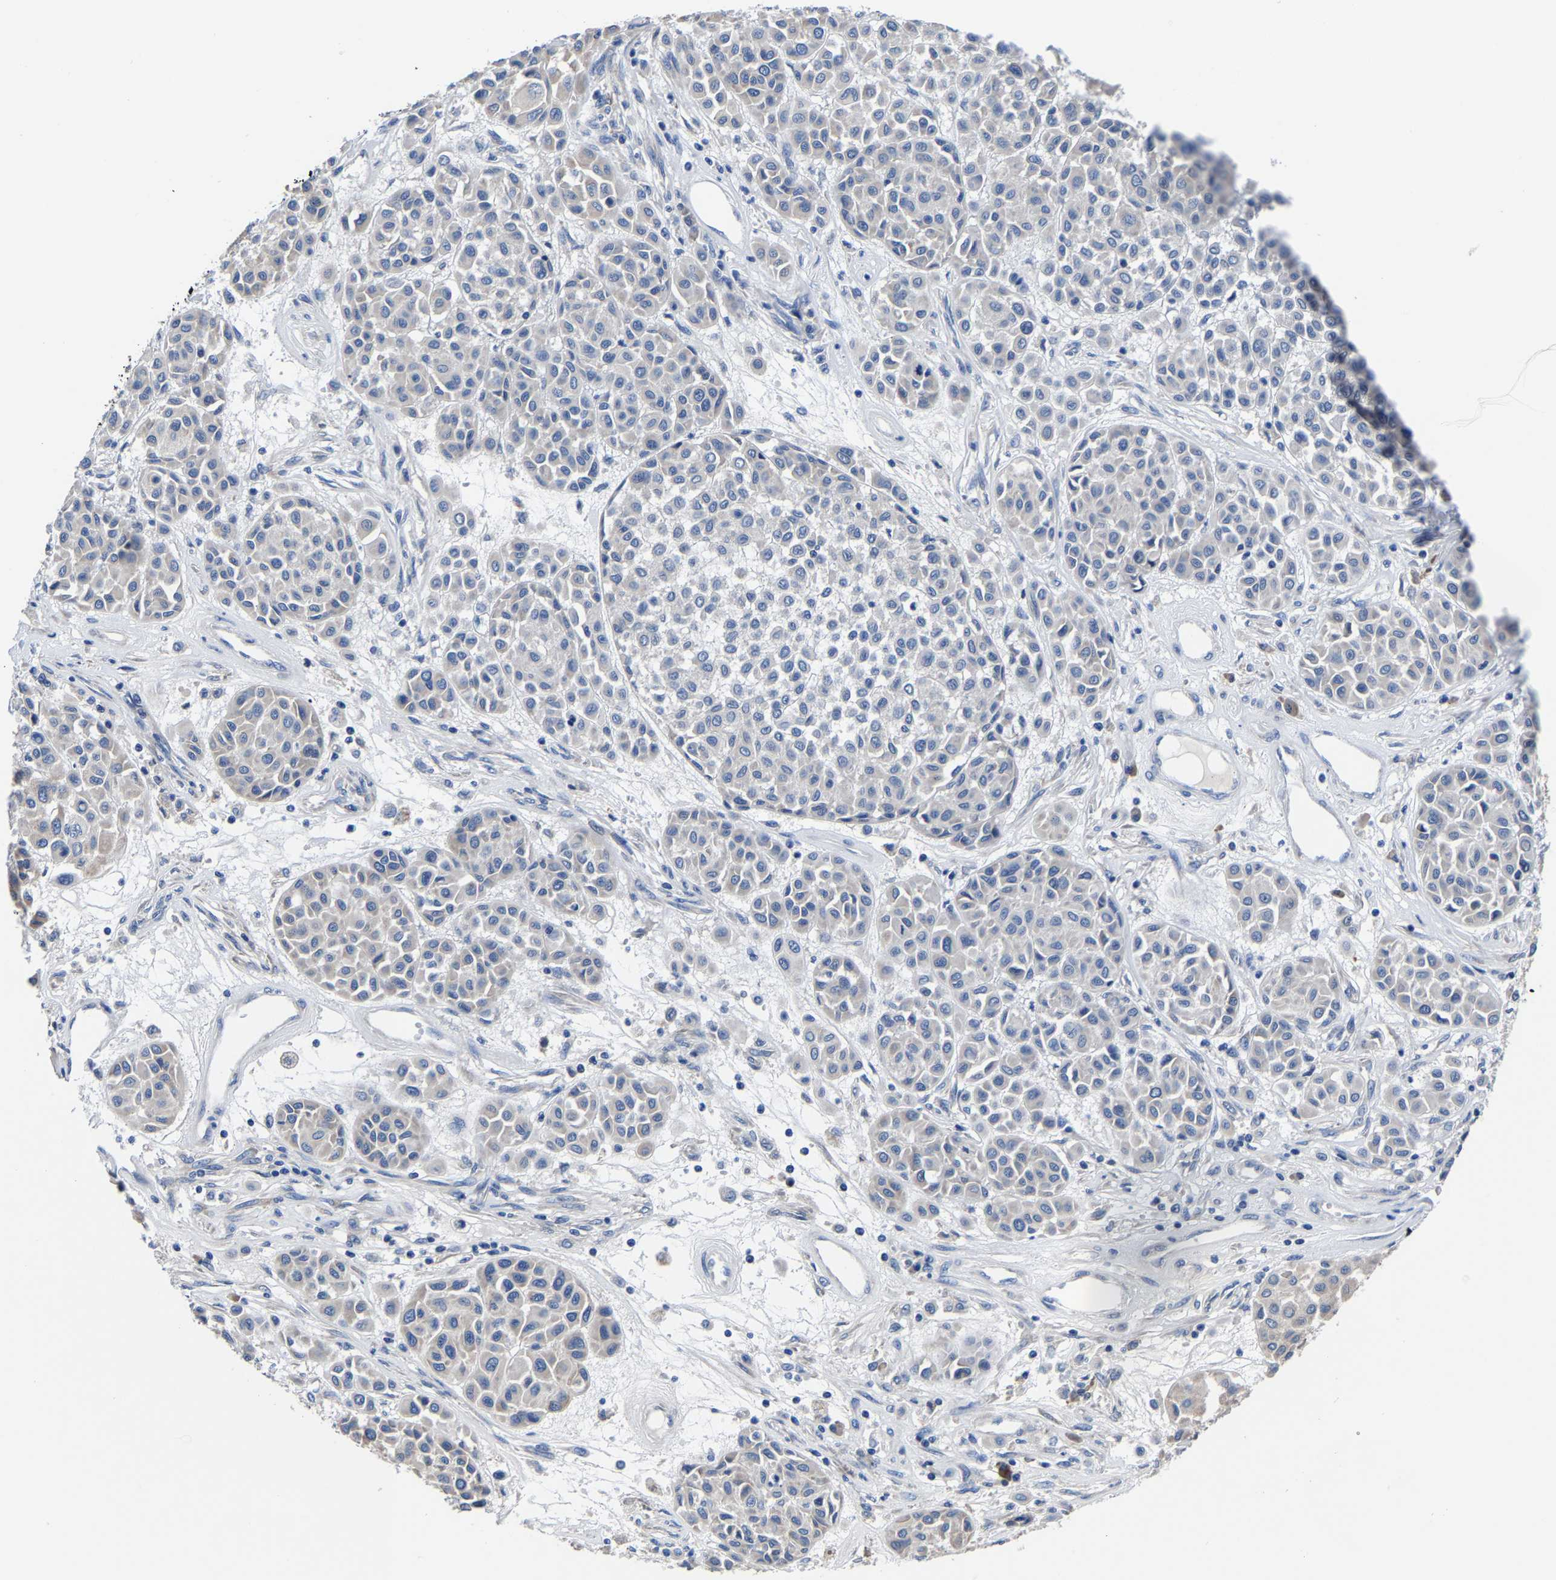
{"staining": {"intensity": "negative", "quantity": "none", "location": "none"}, "tissue": "melanoma", "cell_type": "Tumor cells", "image_type": "cancer", "snomed": [{"axis": "morphology", "description": "Malignant melanoma, Metastatic site"}, {"axis": "topography", "description": "Soft tissue"}], "caption": "There is no significant expression in tumor cells of malignant melanoma (metastatic site).", "gene": "SRPK2", "patient": {"sex": "male", "age": 41}}